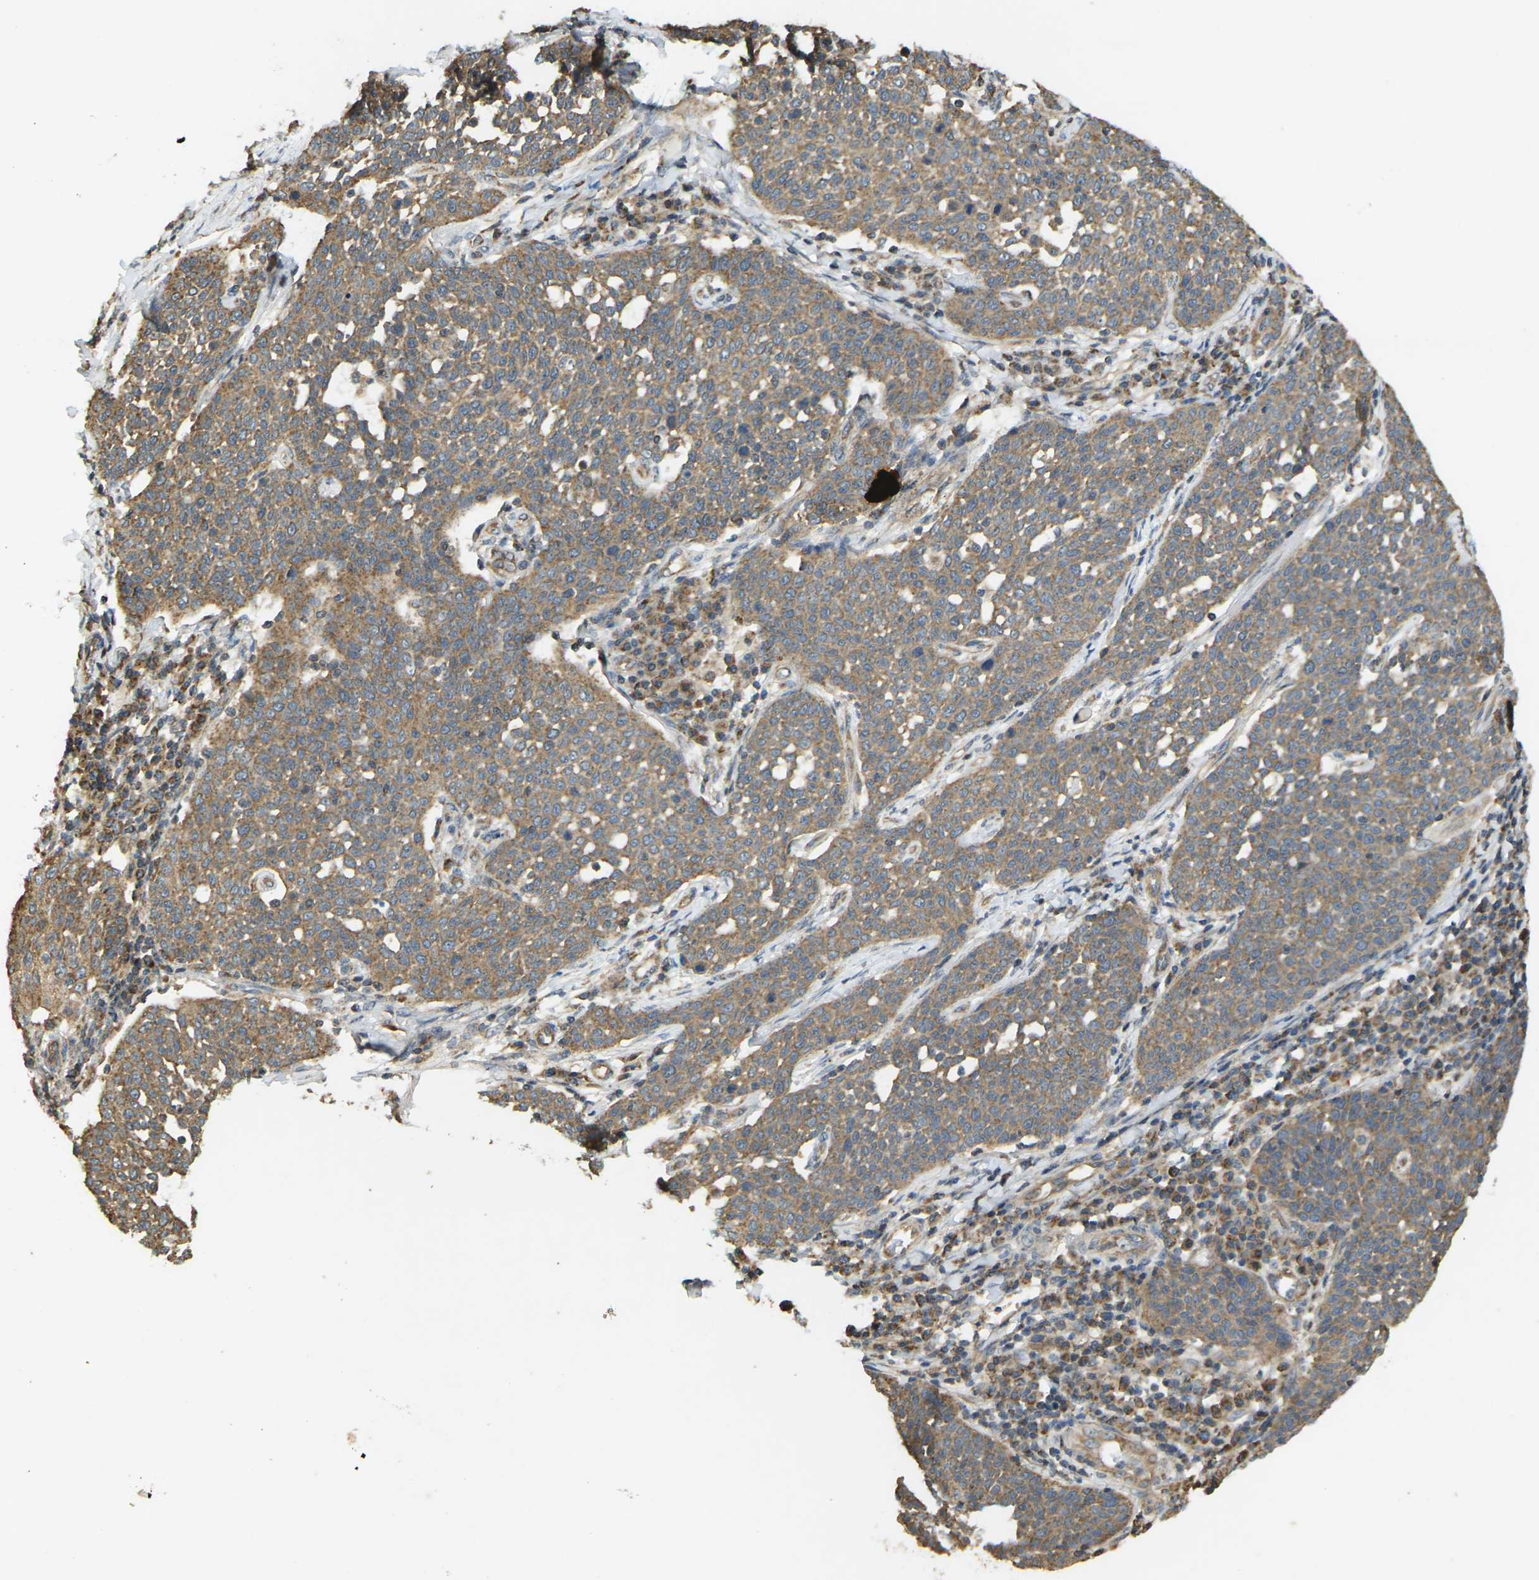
{"staining": {"intensity": "moderate", "quantity": ">75%", "location": "cytoplasmic/membranous"}, "tissue": "cervical cancer", "cell_type": "Tumor cells", "image_type": "cancer", "snomed": [{"axis": "morphology", "description": "Squamous cell carcinoma, NOS"}, {"axis": "topography", "description": "Cervix"}], "caption": "This photomicrograph demonstrates cervical squamous cell carcinoma stained with immunohistochemistry (IHC) to label a protein in brown. The cytoplasmic/membranous of tumor cells show moderate positivity for the protein. Nuclei are counter-stained blue.", "gene": "KSR1", "patient": {"sex": "female", "age": 34}}